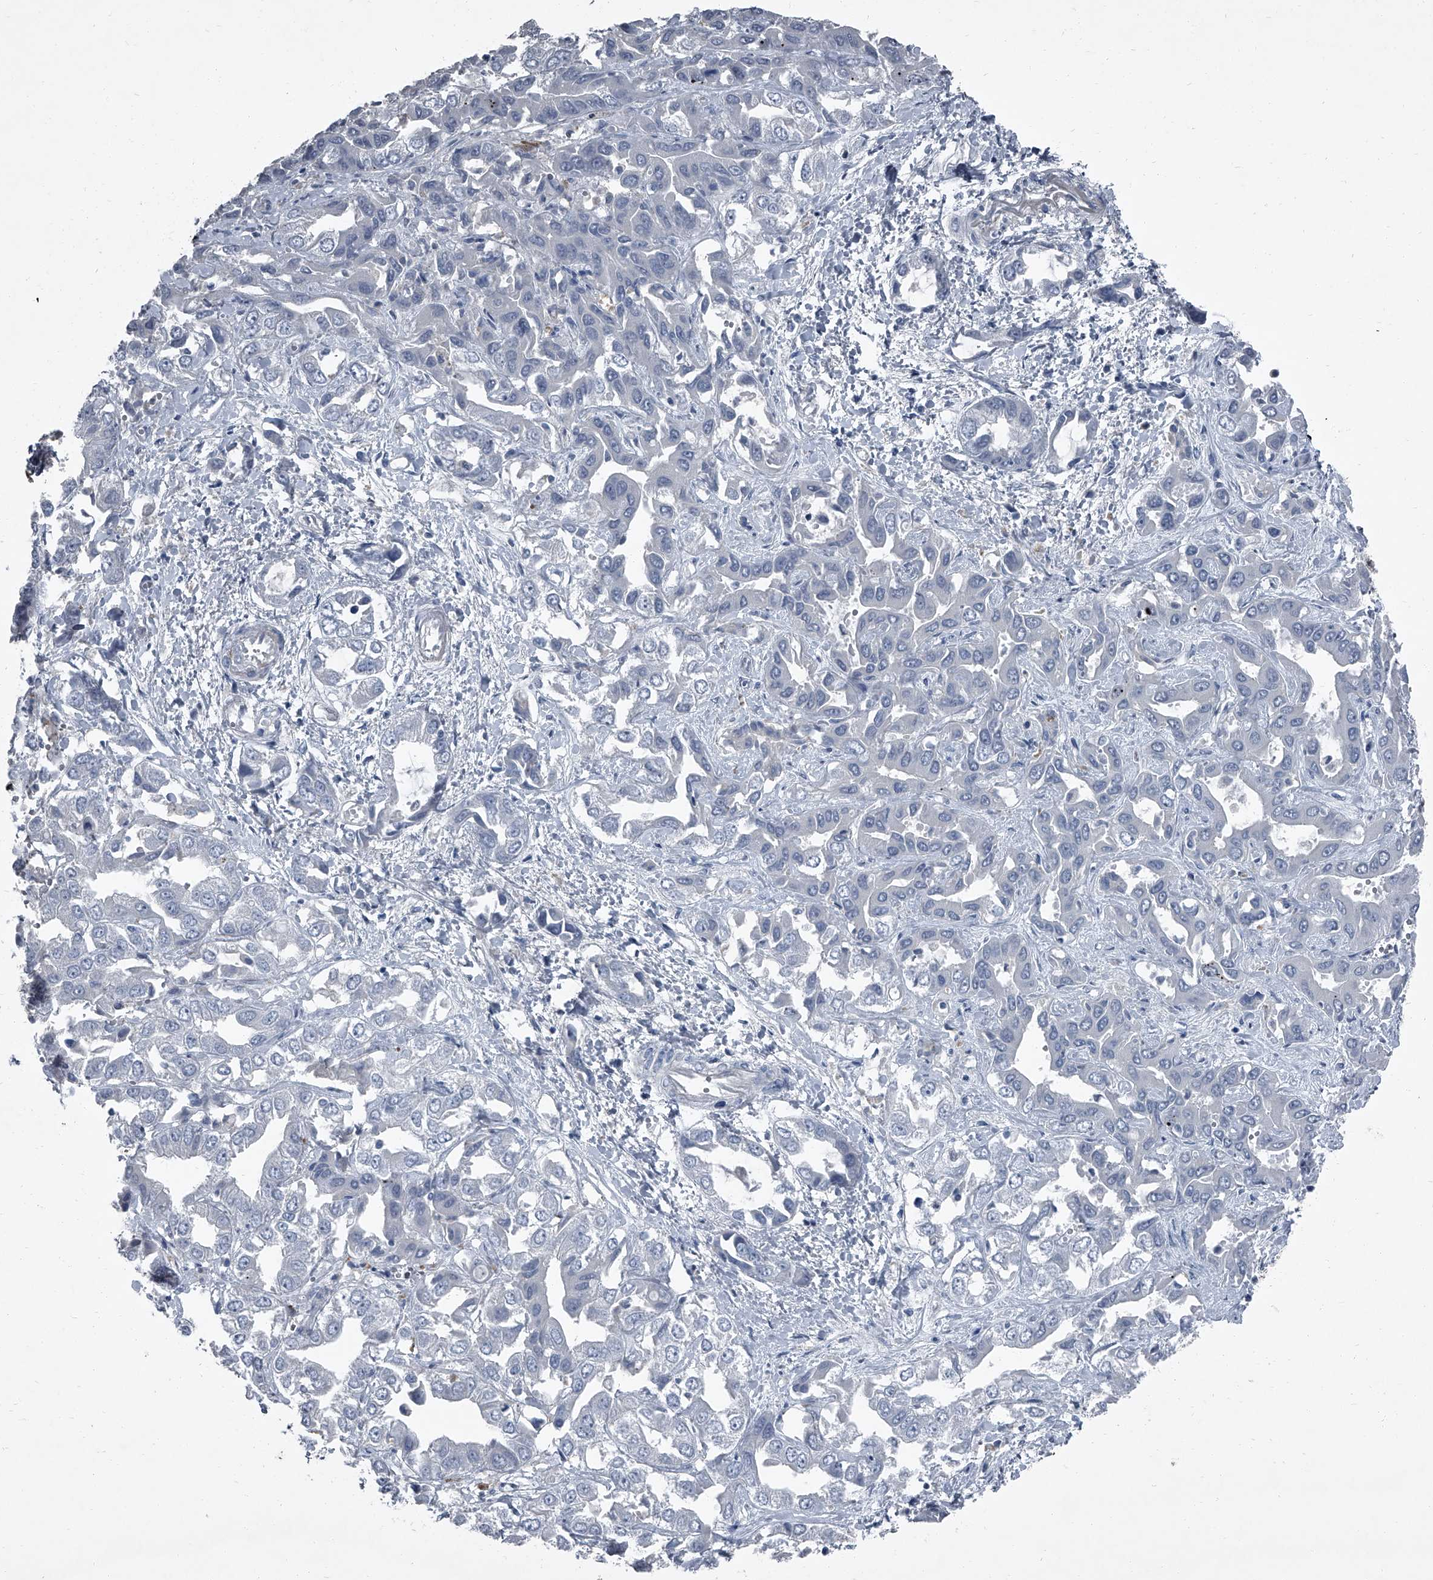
{"staining": {"intensity": "negative", "quantity": "none", "location": "none"}, "tissue": "liver cancer", "cell_type": "Tumor cells", "image_type": "cancer", "snomed": [{"axis": "morphology", "description": "Cholangiocarcinoma"}, {"axis": "topography", "description": "Liver"}], "caption": "Liver cancer (cholangiocarcinoma) stained for a protein using immunohistochemistry demonstrates no positivity tumor cells.", "gene": "HEPHL1", "patient": {"sex": "female", "age": 52}}